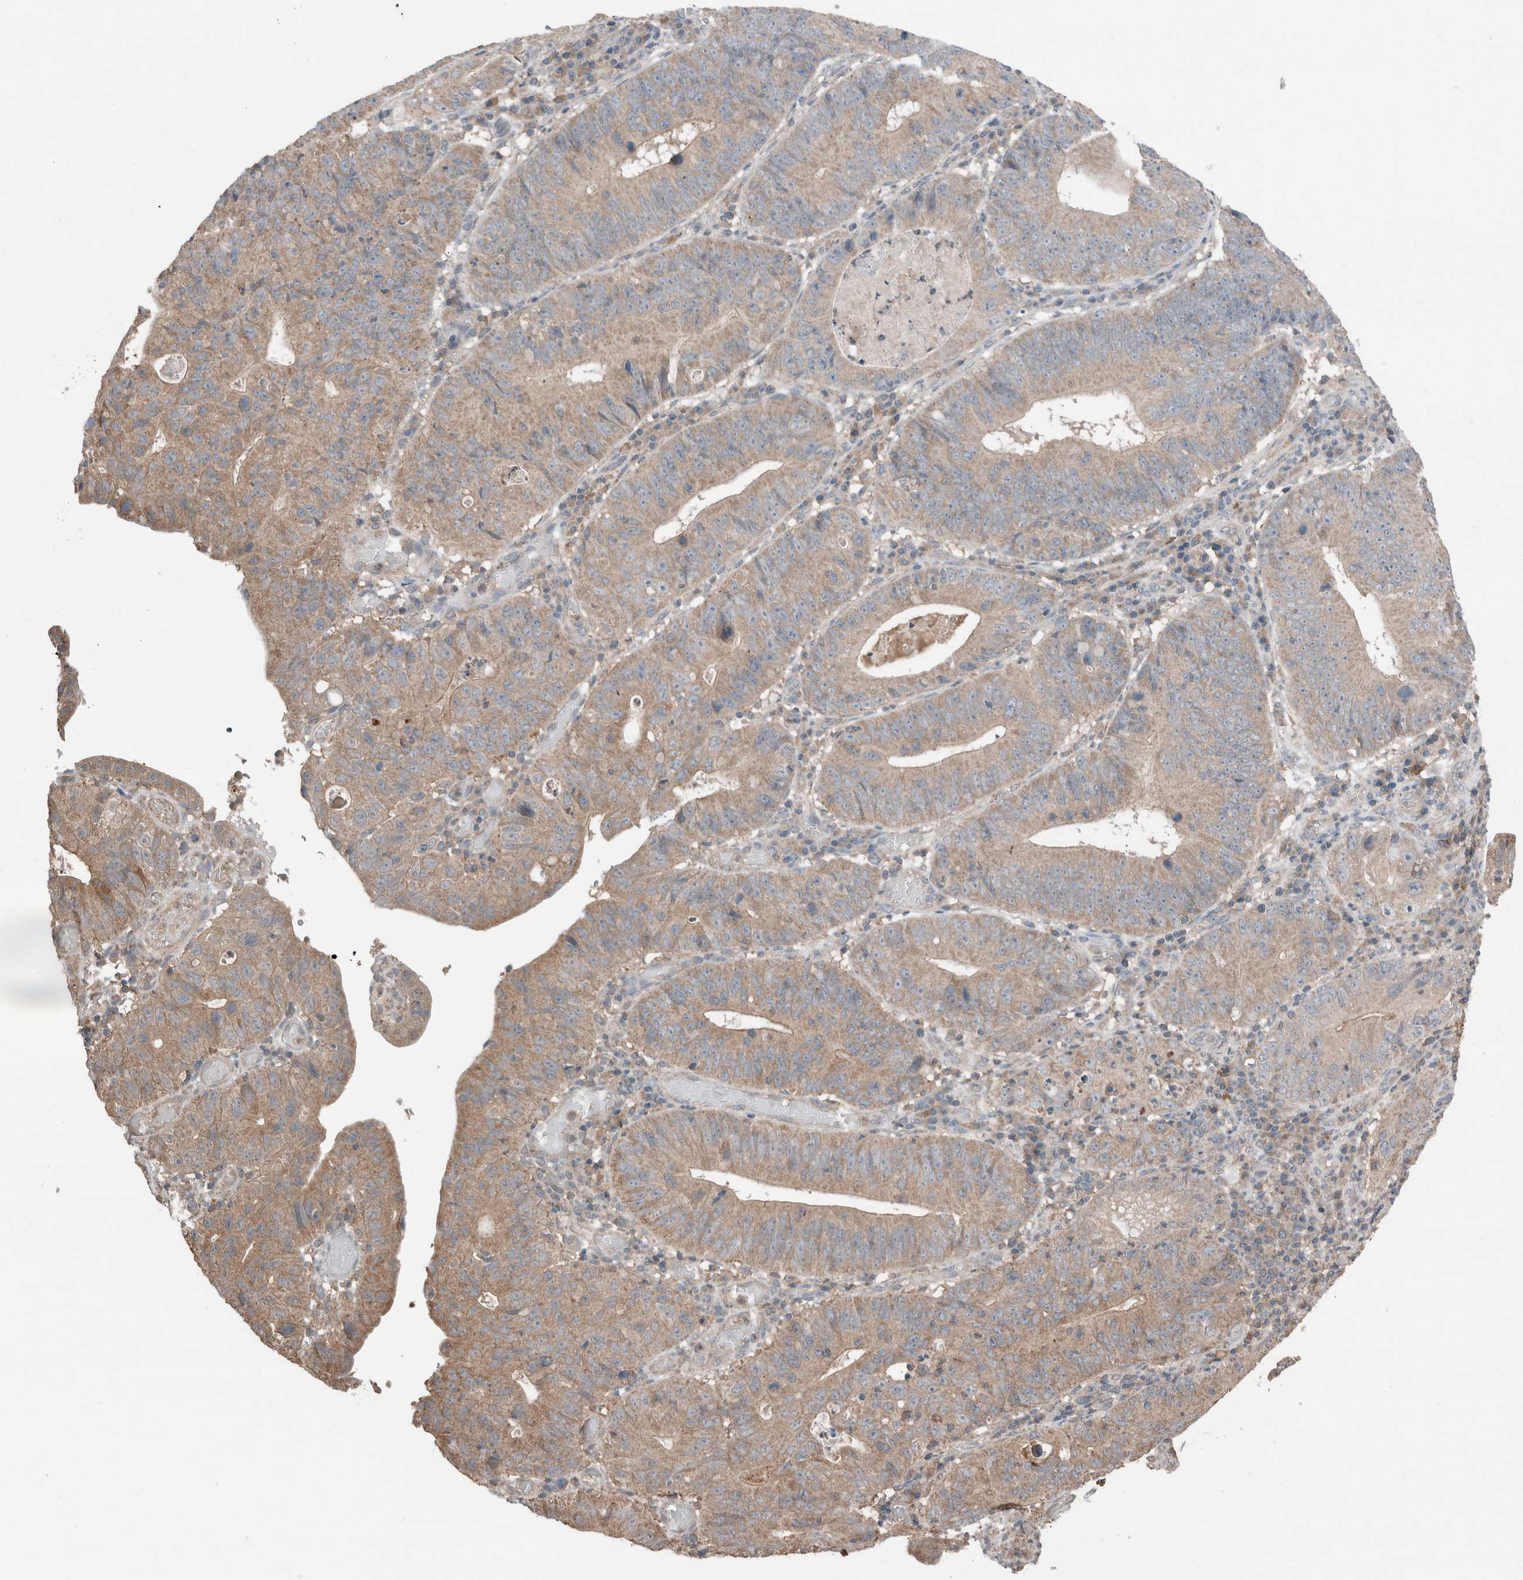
{"staining": {"intensity": "weak", "quantity": ">75%", "location": "cytoplasmic/membranous"}, "tissue": "stomach cancer", "cell_type": "Tumor cells", "image_type": "cancer", "snomed": [{"axis": "morphology", "description": "Adenocarcinoma, NOS"}, {"axis": "topography", "description": "Stomach"}], "caption": "Immunohistochemistry (IHC) (DAB (3,3'-diaminobenzidine)) staining of human stomach adenocarcinoma reveals weak cytoplasmic/membranous protein expression in about >75% of tumor cells.", "gene": "KLK14", "patient": {"sex": "male", "age": 59}}